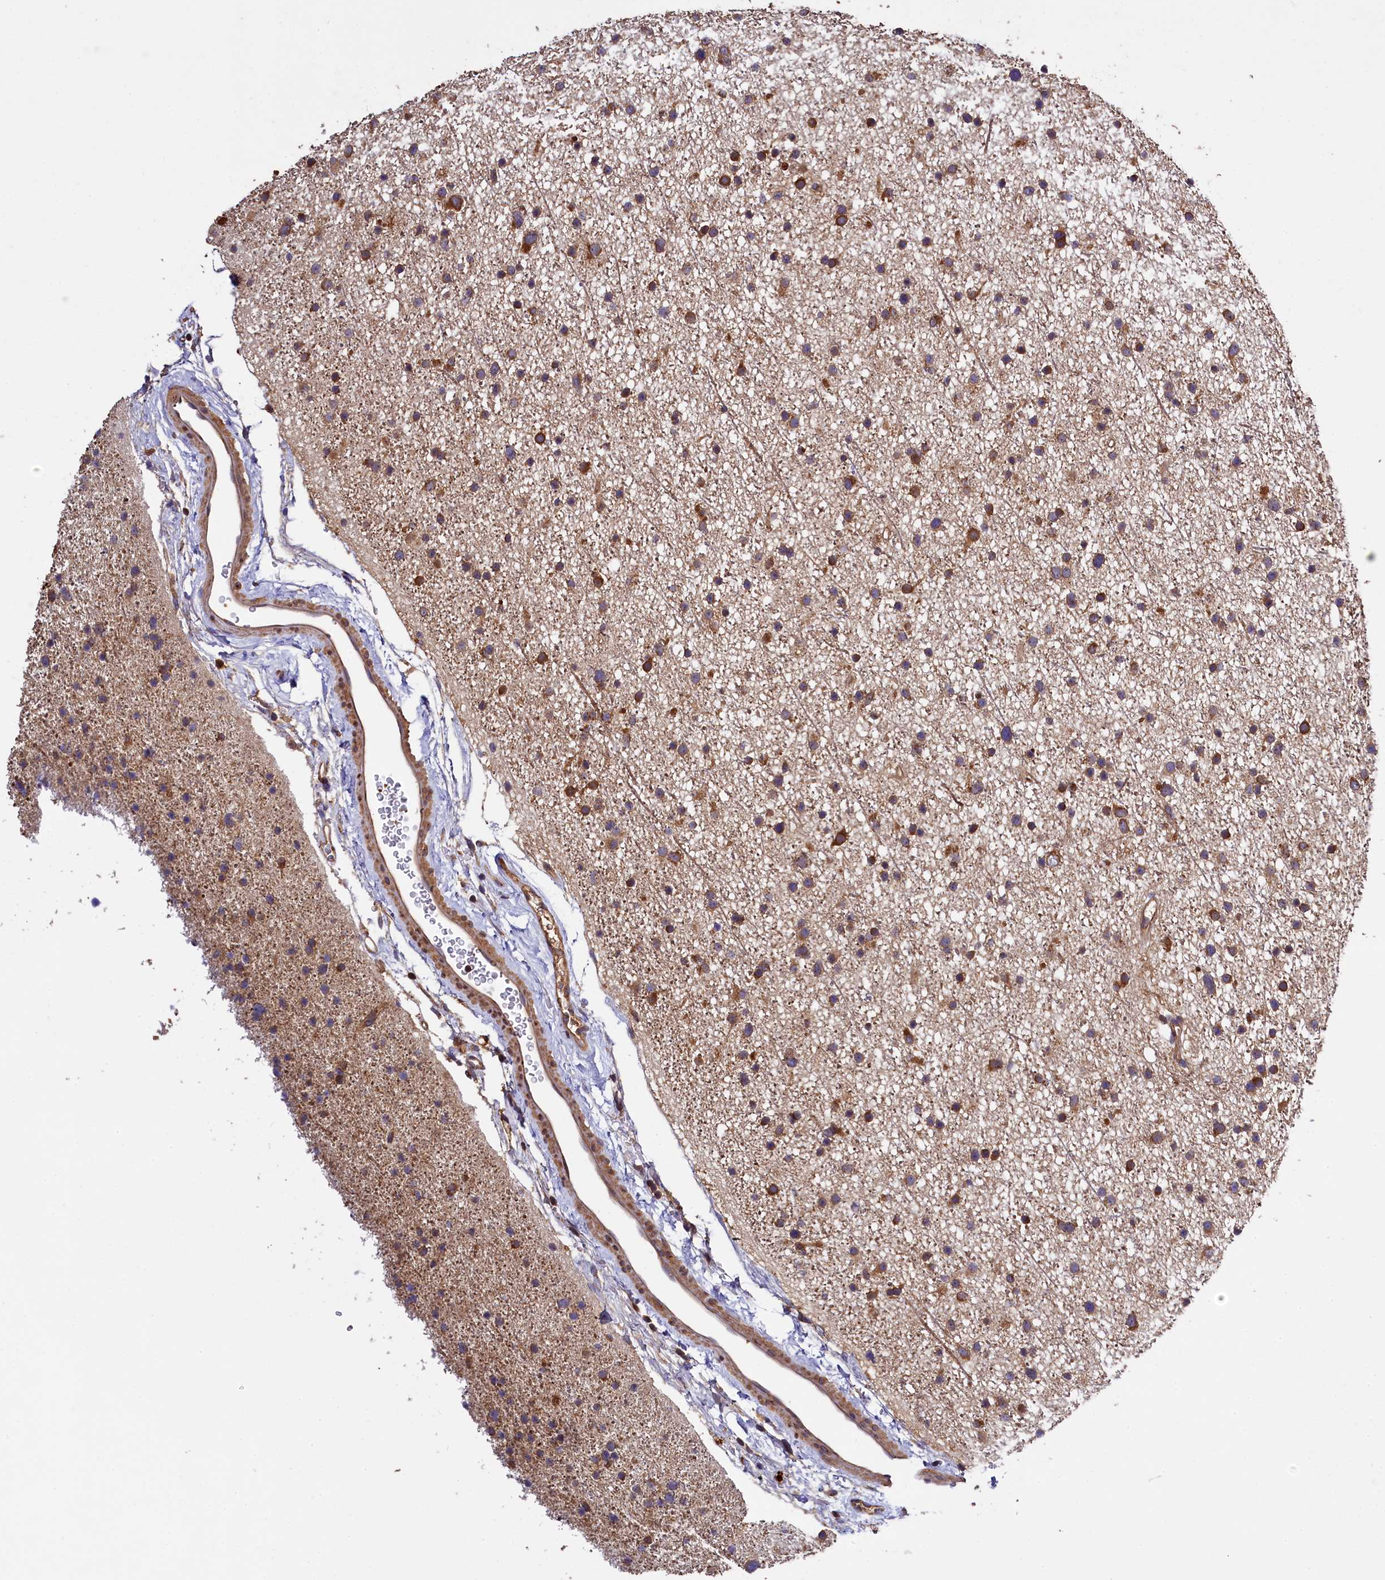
{"staining": {"intensity": "moderate", "quantity": ">75%", "location": "cytoplasmic/membranous"}, "tissue": "glioma", "cell_type": "Tumor cells", "image_type": "cancer", "snomed": [{"axis": "morphology", "description": "Glioma, malignant, Low grade"}, {"axis": "topography", "description": "Cerebral cortex"}], "caption": "Glioma stained for a protein exhibits moderate cytoplasmic/membranous positivity in tumor cells.", "gene": "KLC2", "patient": {"sex": "female", "age": 39}}